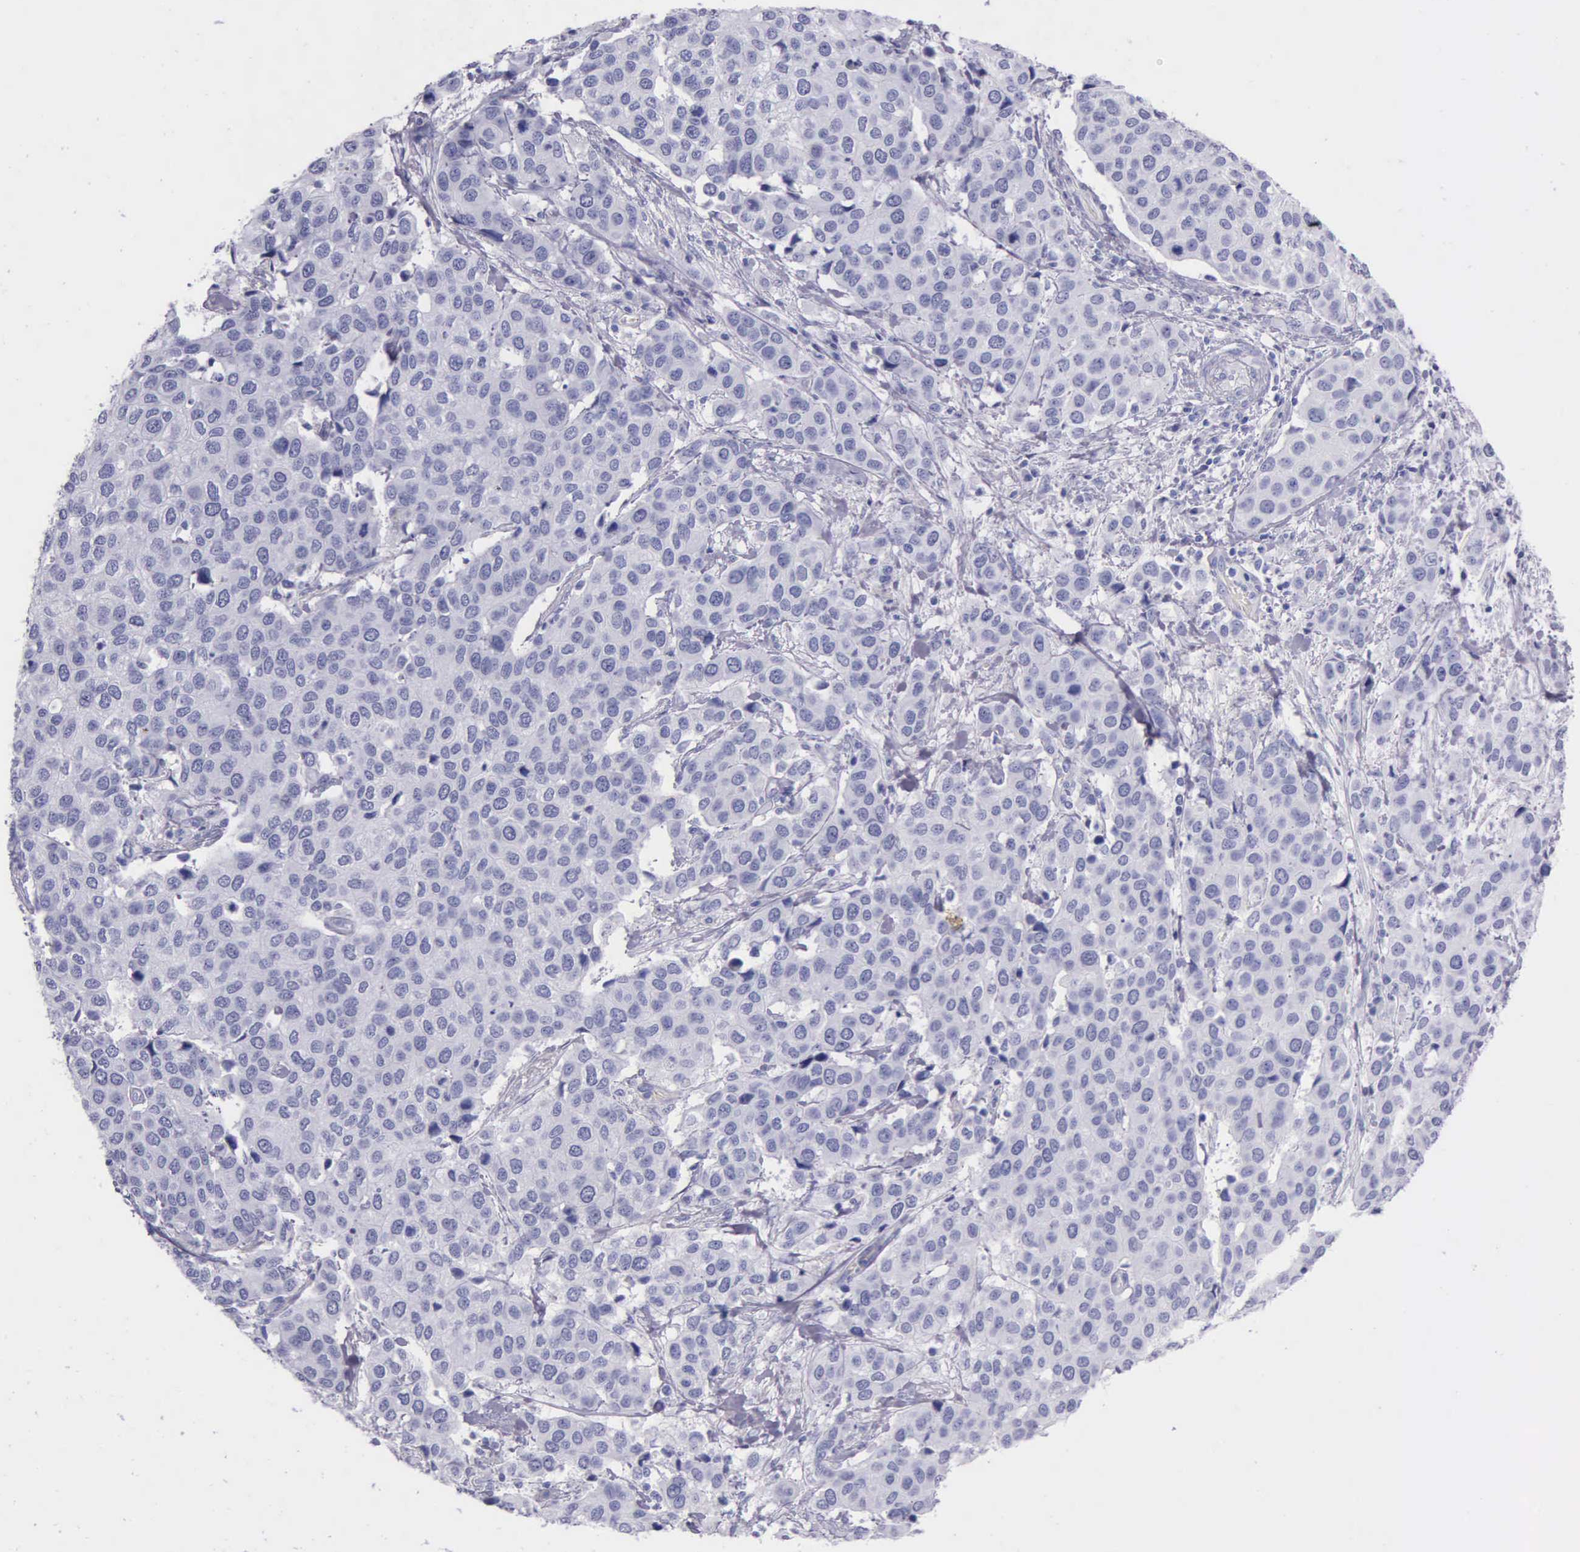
{"staining": {"intensity": "negative", "quantity": "none", "location": "none"}, "tissue": "cervical cancer", "cell_type": "Tumor cells", "image_type": "cancer", "snomed": [{"axis": "morphology", "description": "Squamous cell carcinoma, NOS"}, {"axis": "topography", "description": "Cervix"}], "caption": "The photomicrograph displays no significant positivity in tumor cells of squamous cell carcinoma (cervical).", "gene": "KLK3", "patient": {"sex": "female", "age": 54}}